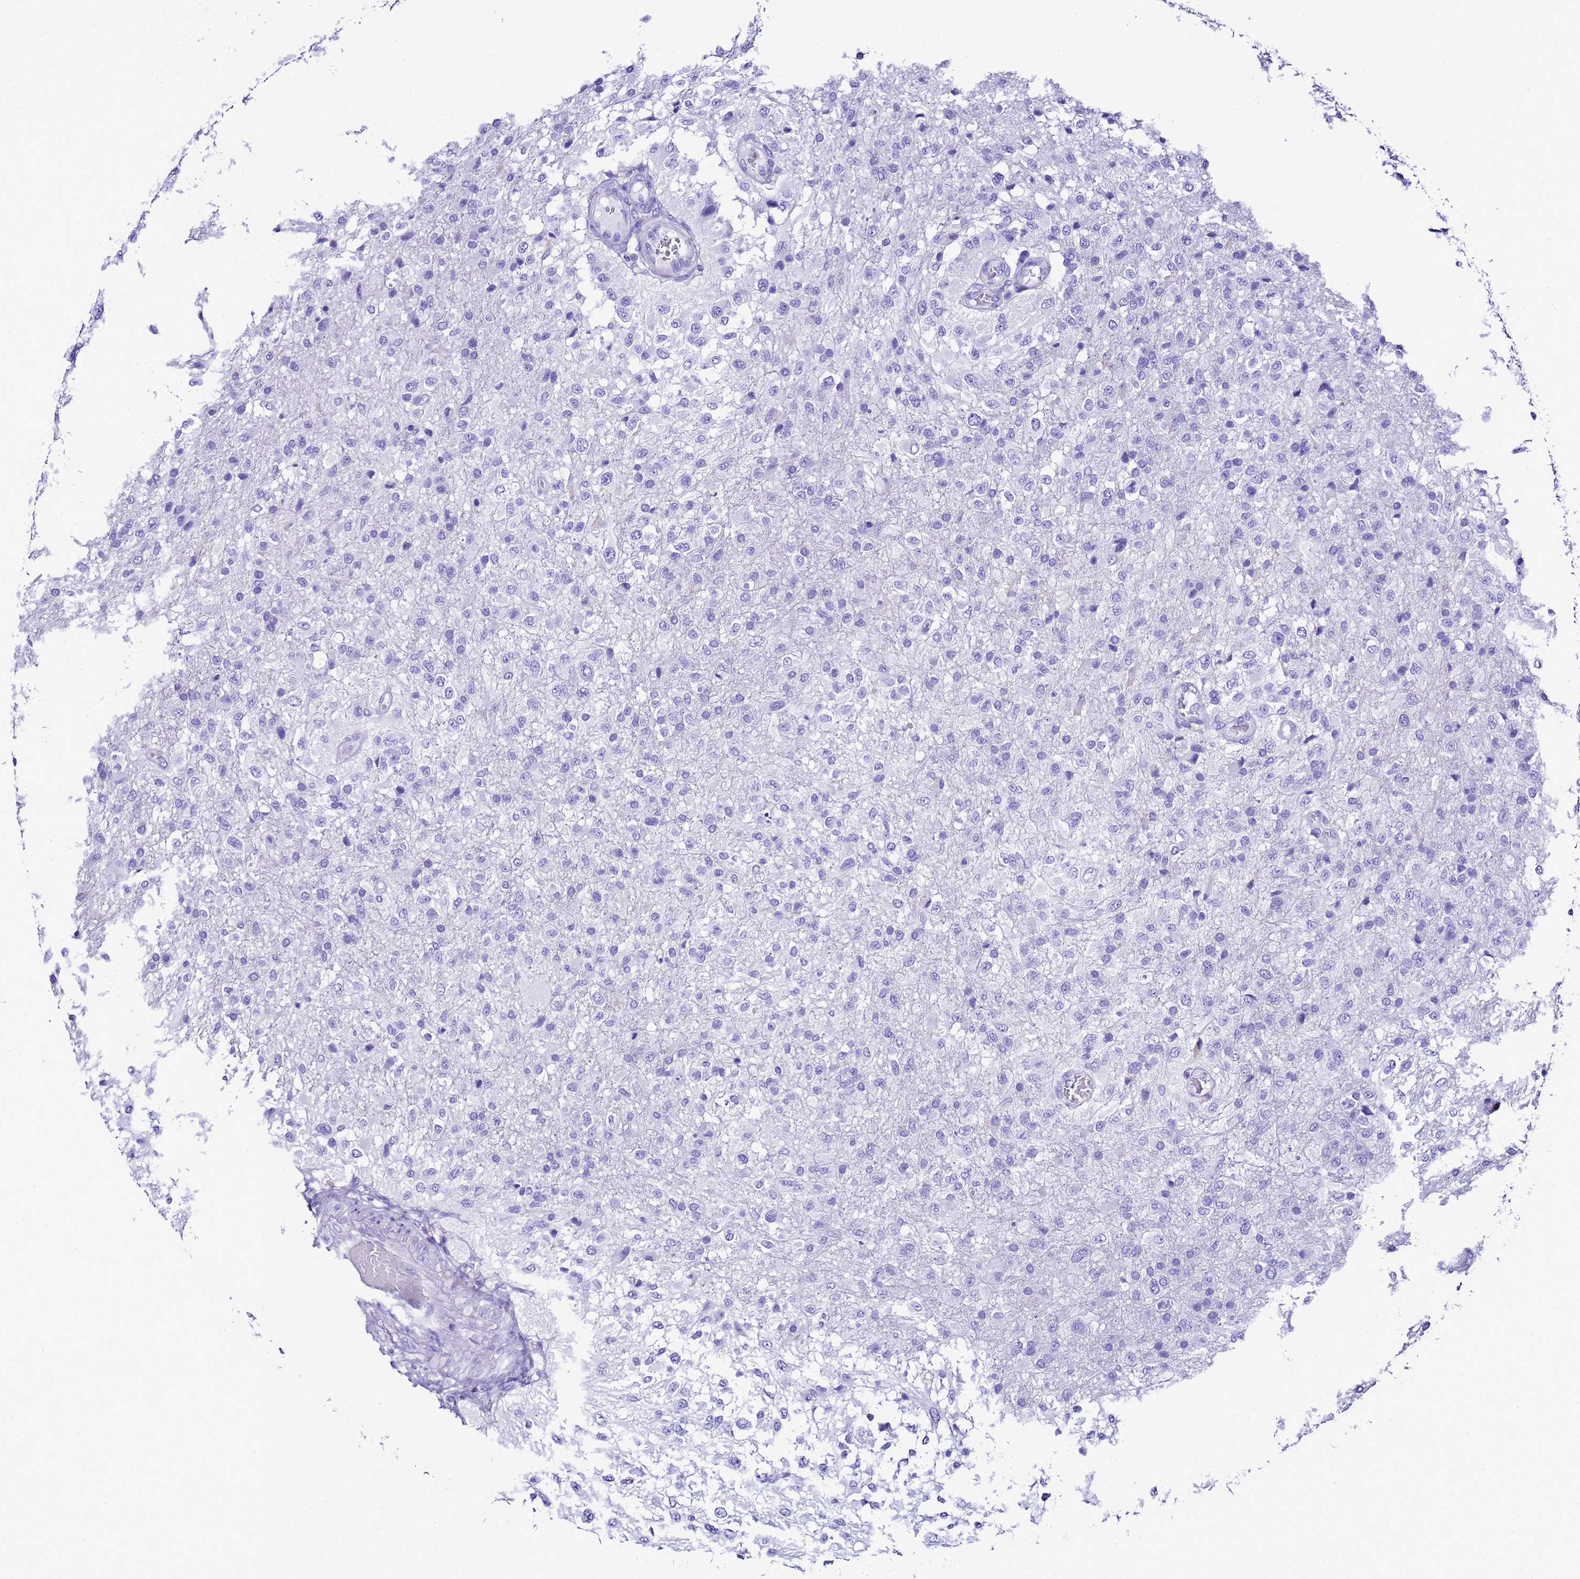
{"staining": {"intensity": "negative", "quantity": "none", "location": "none"}, "tissue": "glioma", "cell_type": "Tumor cells", "image_type": "cancer", "snomed": [{"axis": "morphology", "description": "Glioma, malignant, High grade"}, {"axis": "topography", "description": "Brain"}], "caption": "Malignant high-grade glioma was stained to show a protein in brown. There is no significant expression in tumor cells.", "gene": "UGT2B10", "patient": {"sex": "female", "age": 74}}